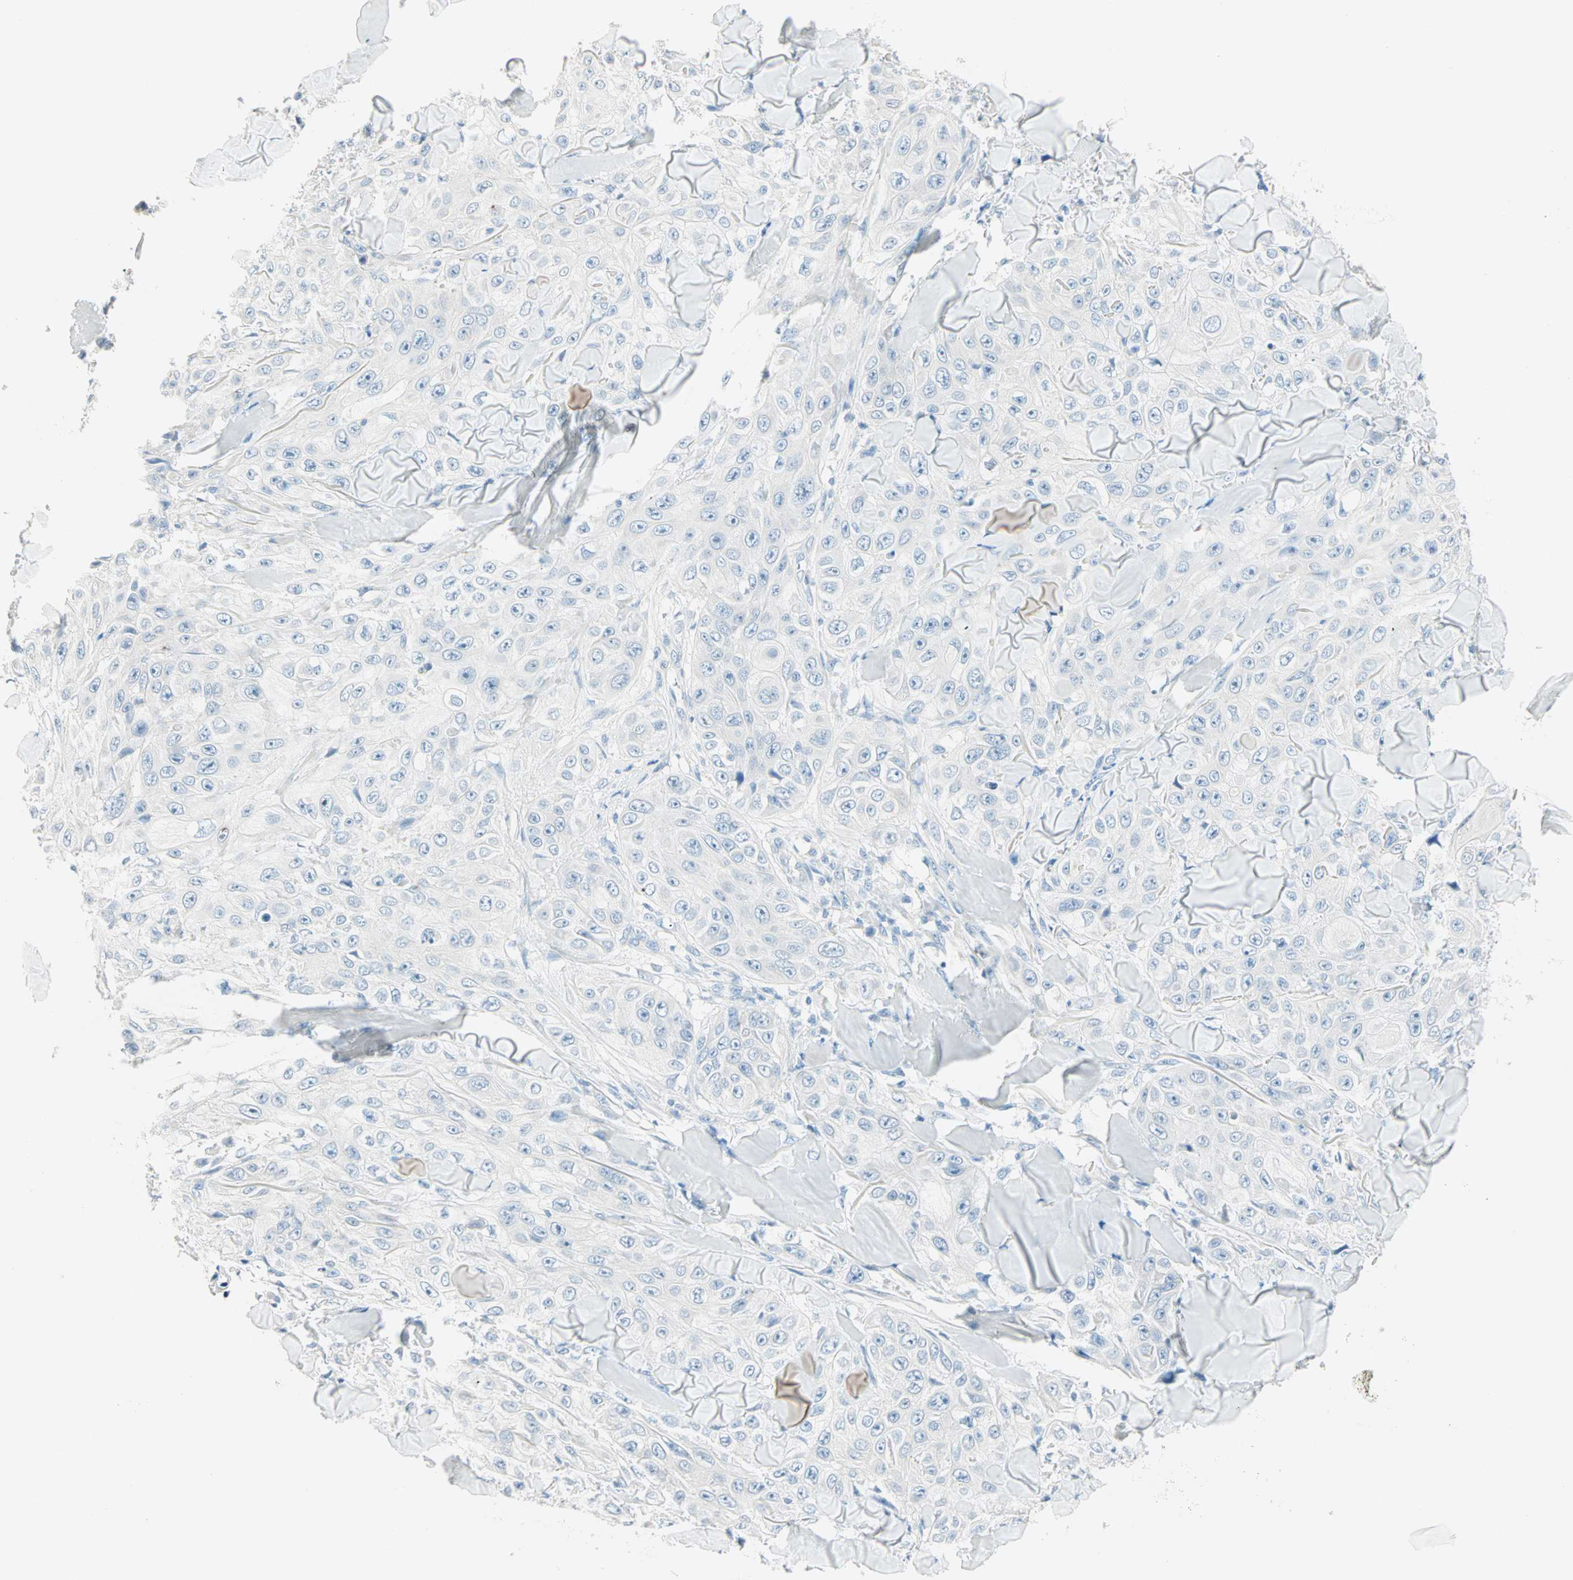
{"staining": {"intensity": "negative", "quantity": "none", "location": "none"}, "tissue": "skin cancer", "cell_type": "Tumor cells", "image_type": "cancer", "snomed": [{"axis": "morphology", "description": "Squamous cell carcinoma, NOS"}, {"axis": "topography", "description": "Skin"}], "caption": "IHC histopathology image of skin cancer (squamous cell carcinoma) stained for a protein (brown), which shows no positivity in tumor cells.", "gene": "SULT1C2", "patient": {"sex": "male", "age": 86}}